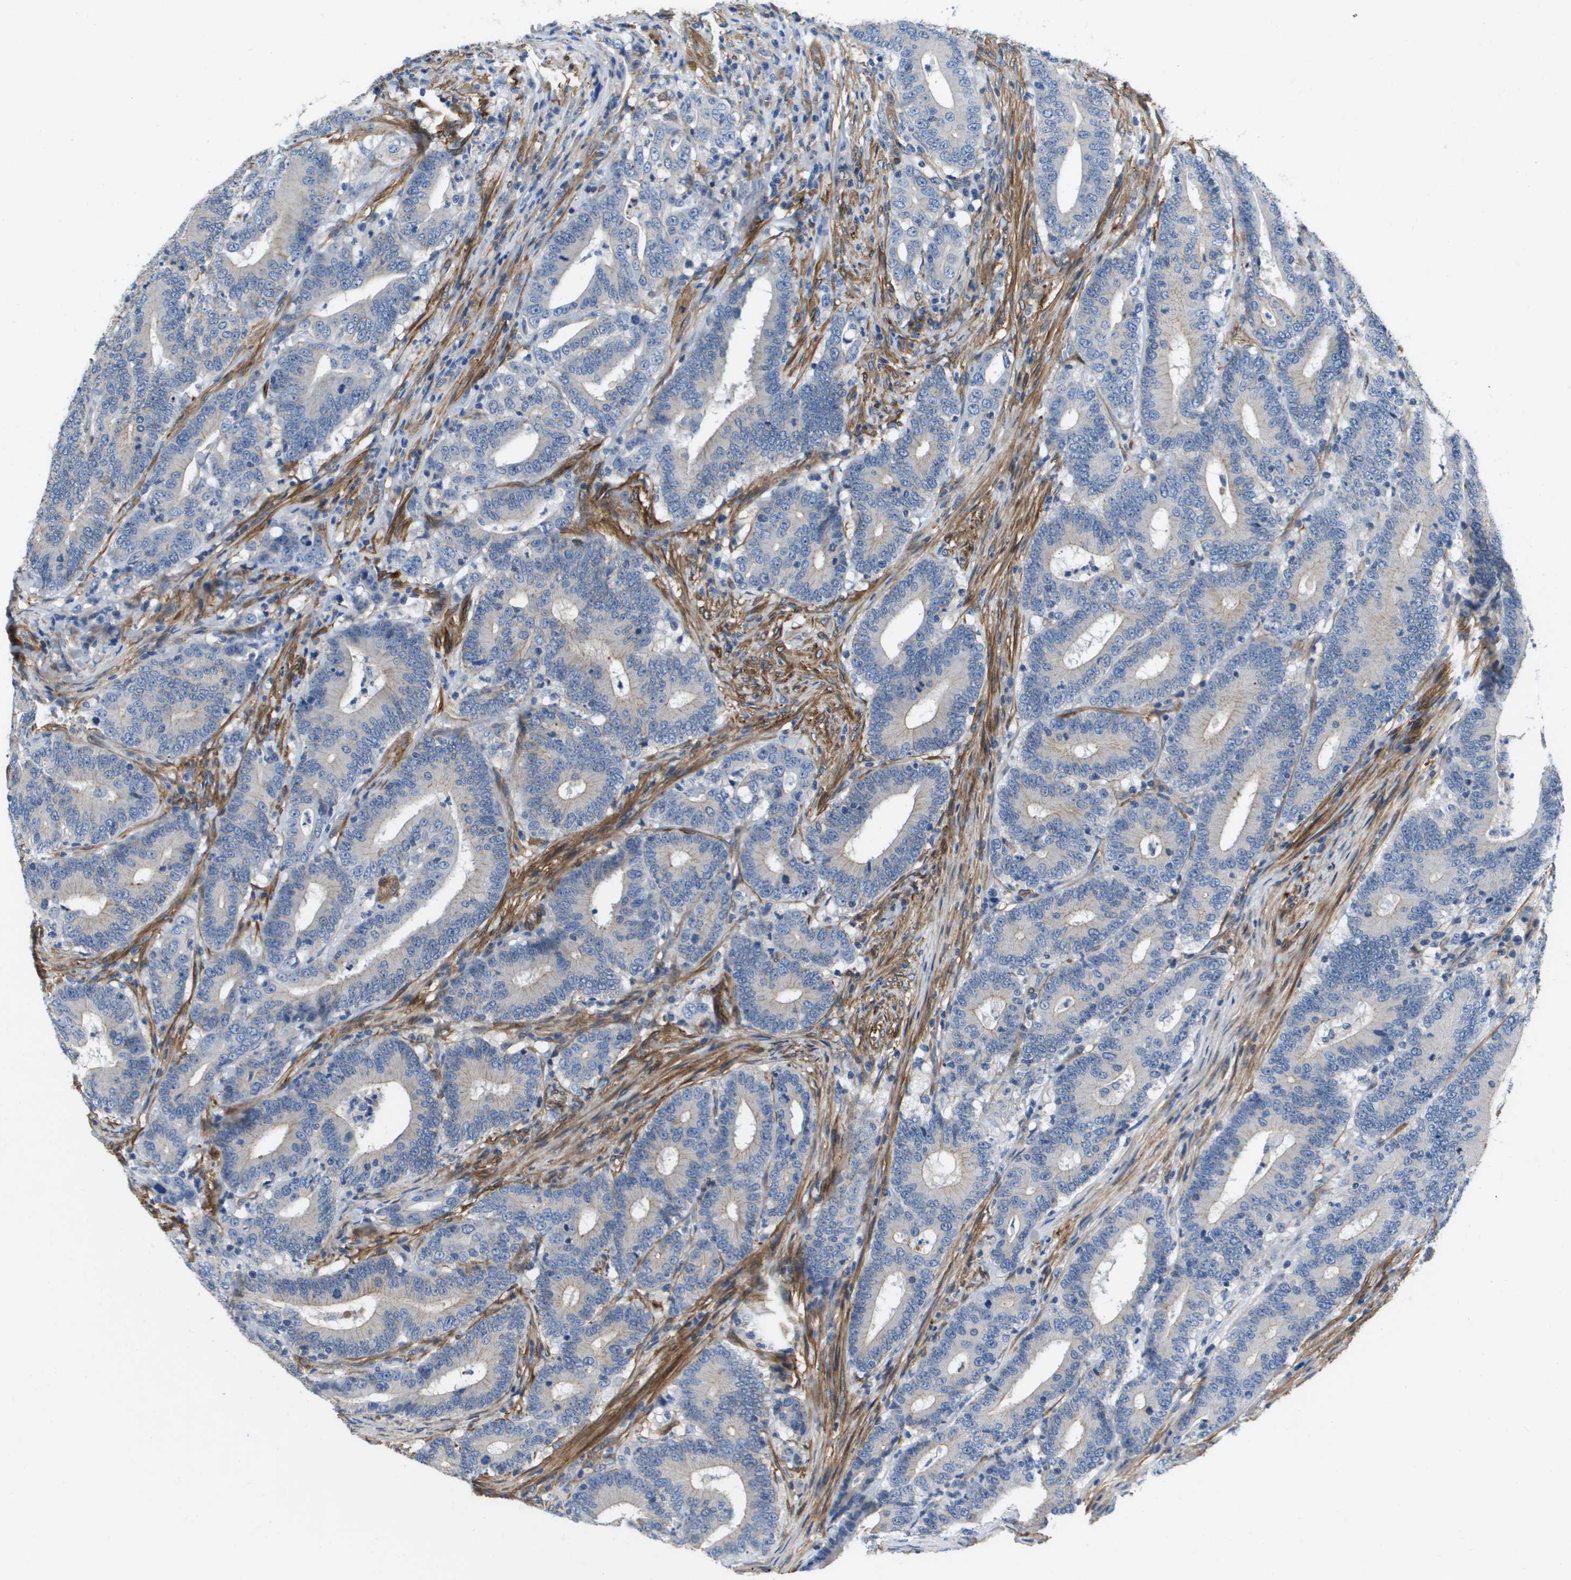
{"staining": {"intensity": "negative", "quantity": "none", "location": "none"}, "tissue": "colorectal cancer", "cell_type": "Tumor cells", "image_type": "cancer", "snomed": [{"axis": "morphology", "description": "Adenocarcinoma, NOS"}, {"axis": "topography", "description": "Colon"}], "caption": "High magnification brightfield microscopy of colorectal cancer (adenocarcinoma) stained with DAB (brown) and counterstained with hematoxylin (blue): tumor cells show no significant expression.", "gene": "LPP", "patient": {"sex": "female", "age": 66}}